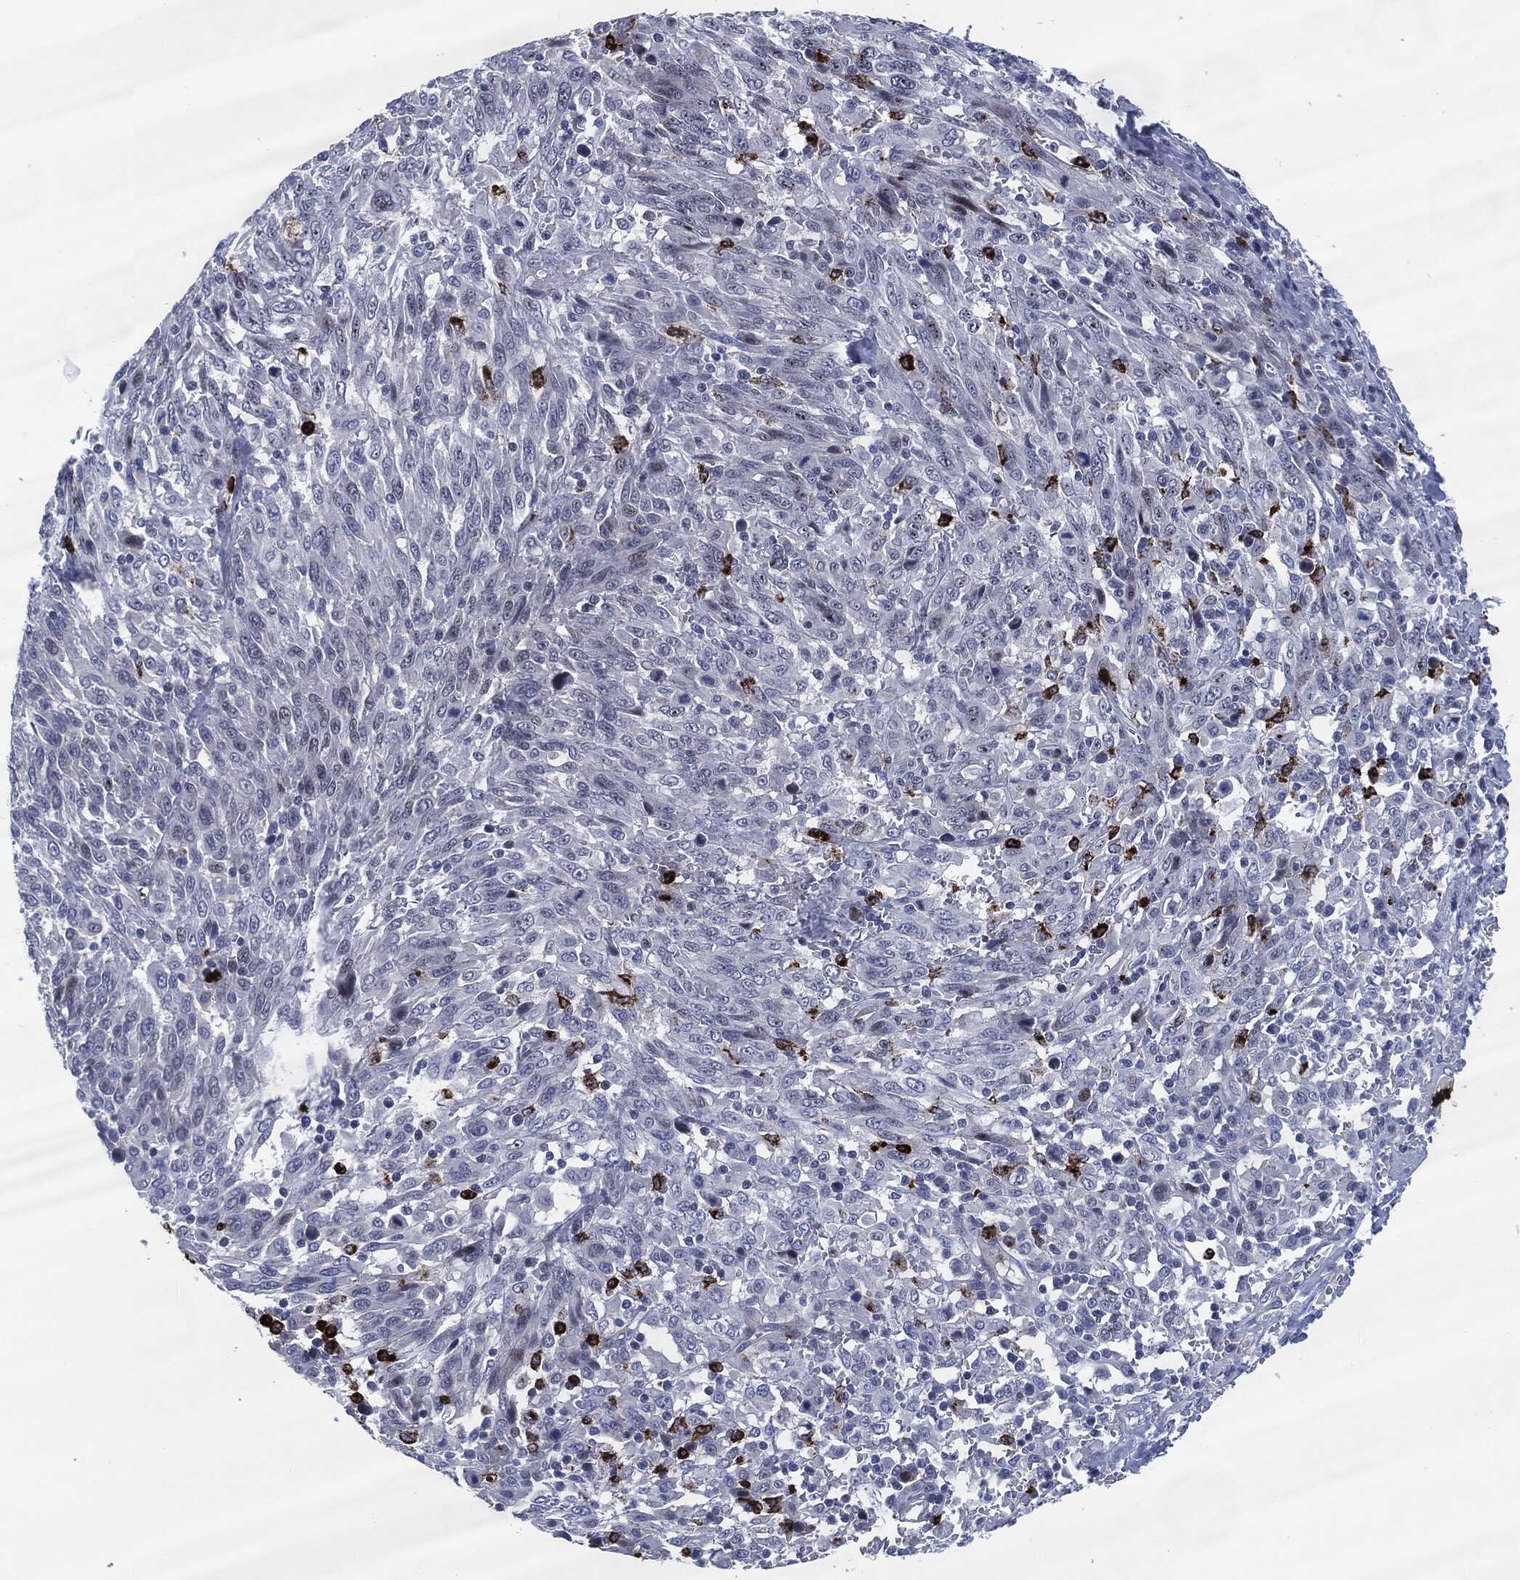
{"staining": {"intensity": "weak", "quantity": "<25%", "location": "nuclear"}, "tissue": "melanoma", "cell_type": "Tumor cells", "image_type": "cancer", "snomed": [{"axis": "morphology", "description": "Malignant melanoma, NOS"}, {"axis": "topography", "description": "Skin"}], "caption": "This histopathology image is of malignant melanoma stained with IHC to label a protein in brown with the nuclei are counter-stained blue. There is no staining in tumor cells.", "gene": "MPO", "patient": {"sex": "female", "age": 91}}